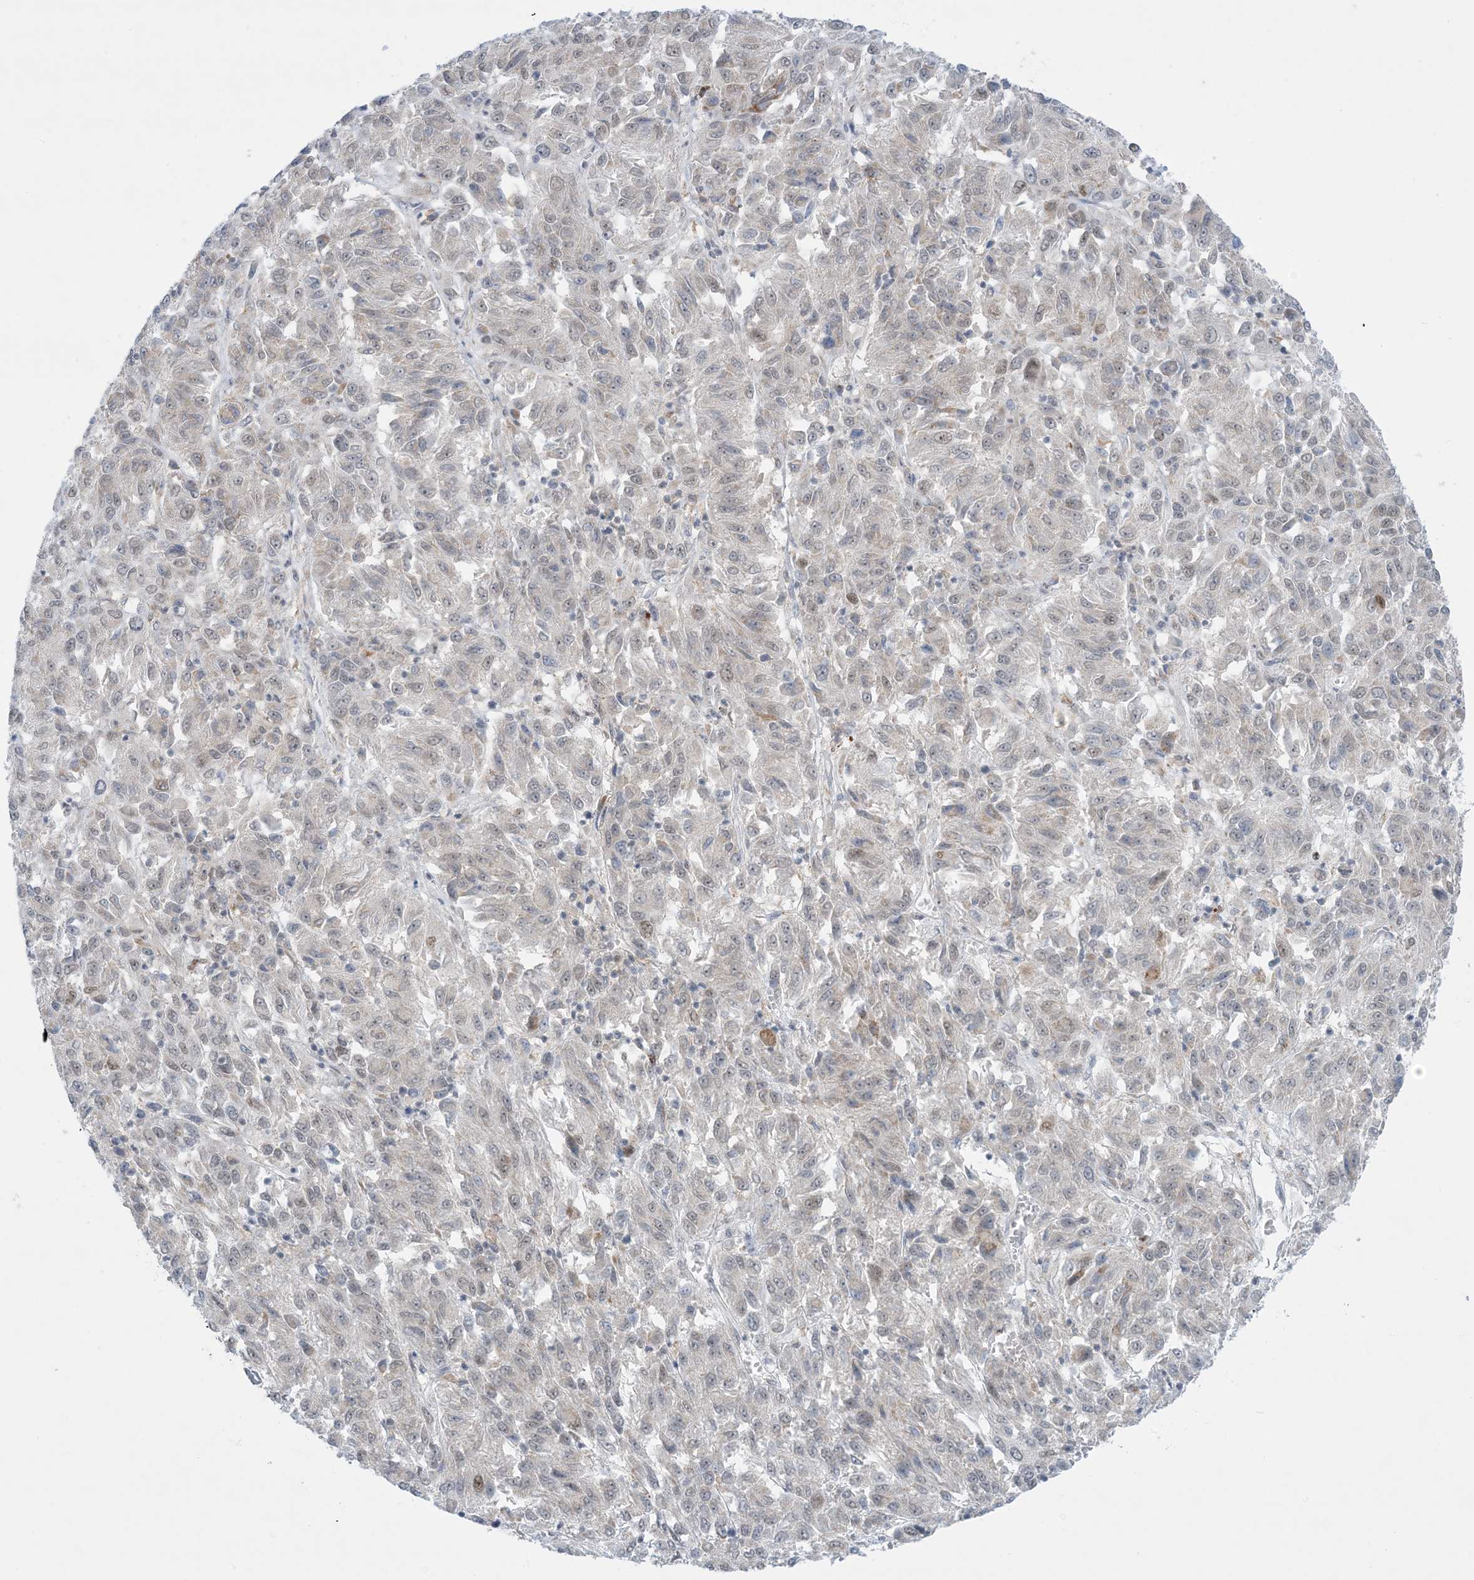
{"staining": {"intensity": "negative", "quantity": "none", "location": "none"}, "tissue": "melanoma", "cell_type": "Tumor cells", "image_type": "cancer", "snomed": [{"axis": "morphology", "description": "Malignant melanoma, Metastatic site"}, {"axis": "topography", "description": "Lung"}], "caption": "An image of human malignant melanoma (metastatic site) is negative for staining in tumor cells. (Brightfield microscopy of DAB (3,3'-diaminobenzidine) immunohistochemistry at high magnification).", "gene": "TFPT", "patient": {"sex": "male", "age": 64}}